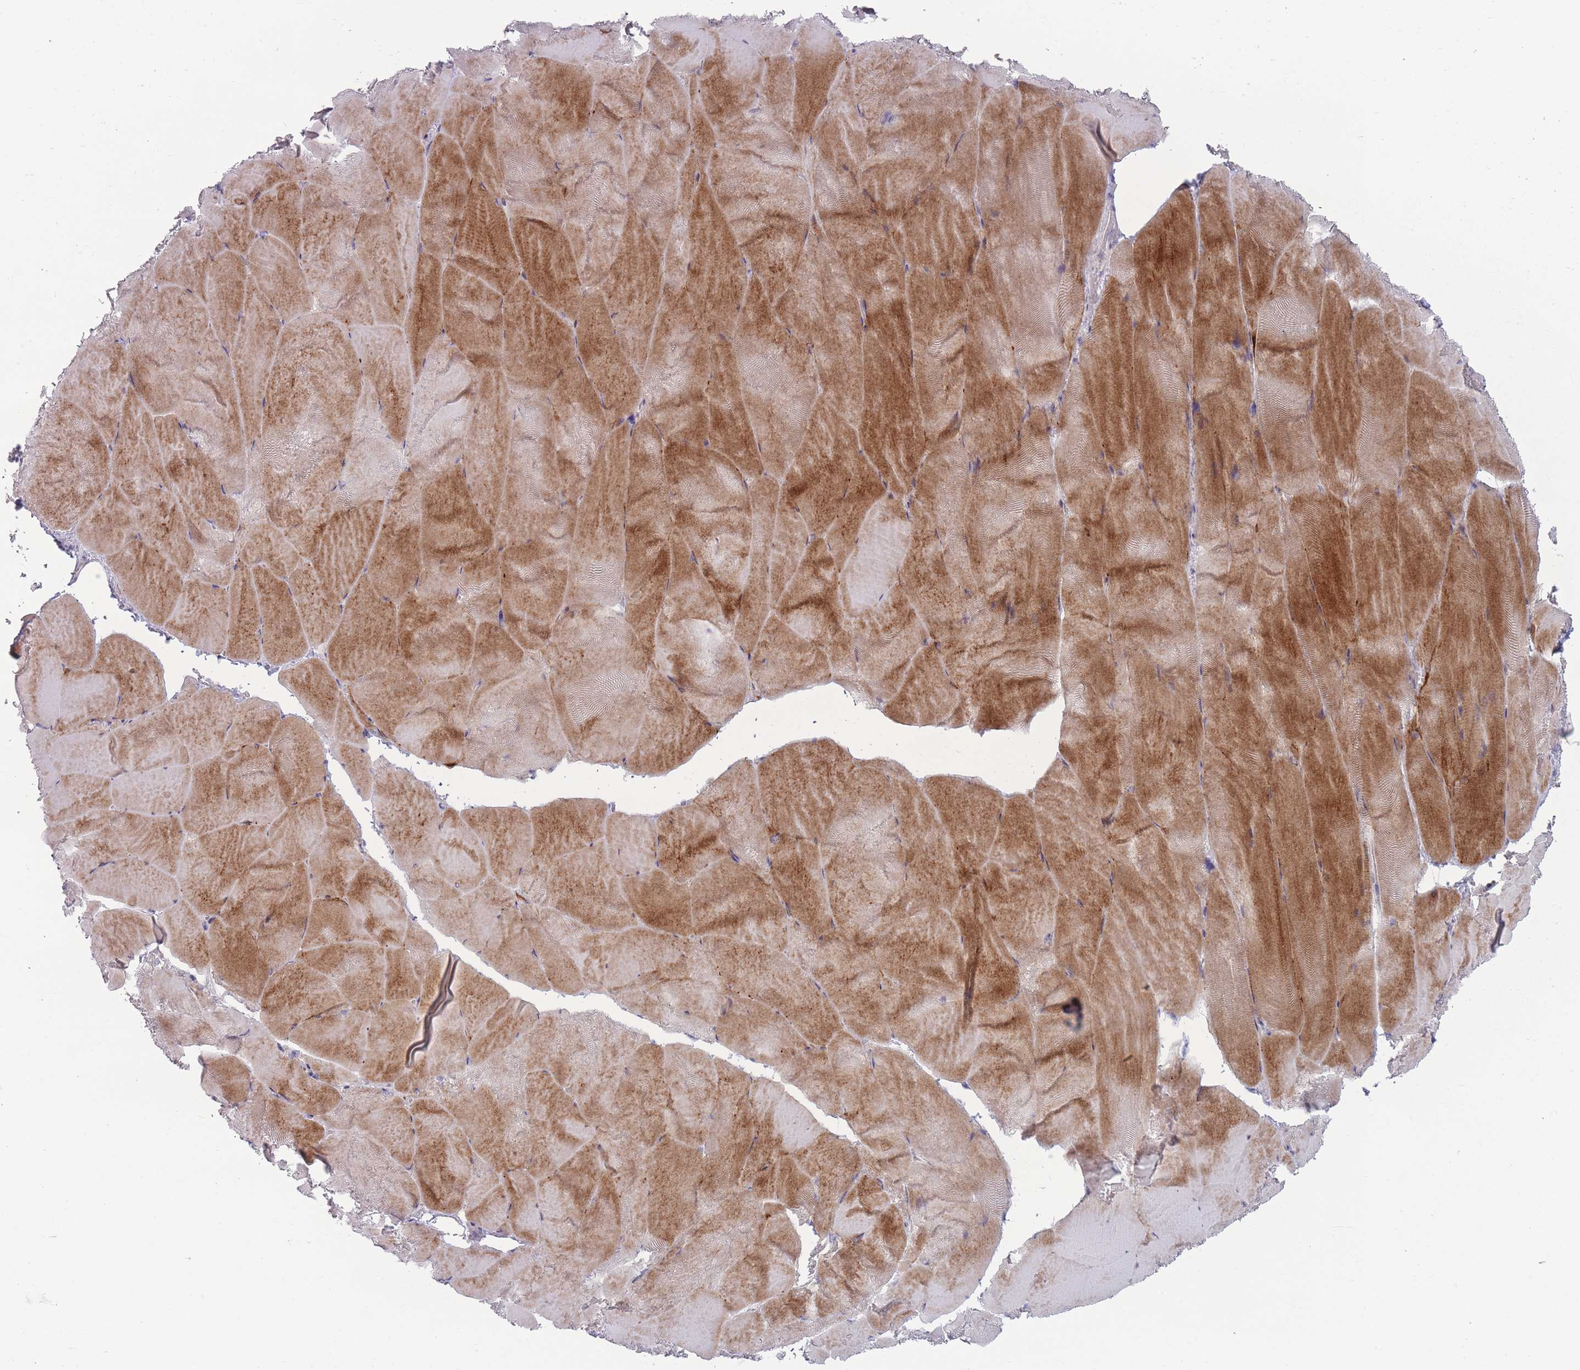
{"staining": {"intensity": "moderate", "quantity": ">75%", "location": "cytoplasmic/membranous"}, "tissue": "skeletal muscle", "cell_type": "Myocytes", "image_type": "normal", "snomed": [{"axis": "morphology", "description": "Normal tissue, NOS"}, {"axis": "topography", "description": "Skeletal muscle"}], "caption": "This is a micrograph of immunohistochemistry staining of unremarkable skeletal muscle, which shows moderate staining in the cytoplasmic/membranous of myocytes.", "gene": "PAIP2B", "patient": {"sex": "female", "age": 64}}